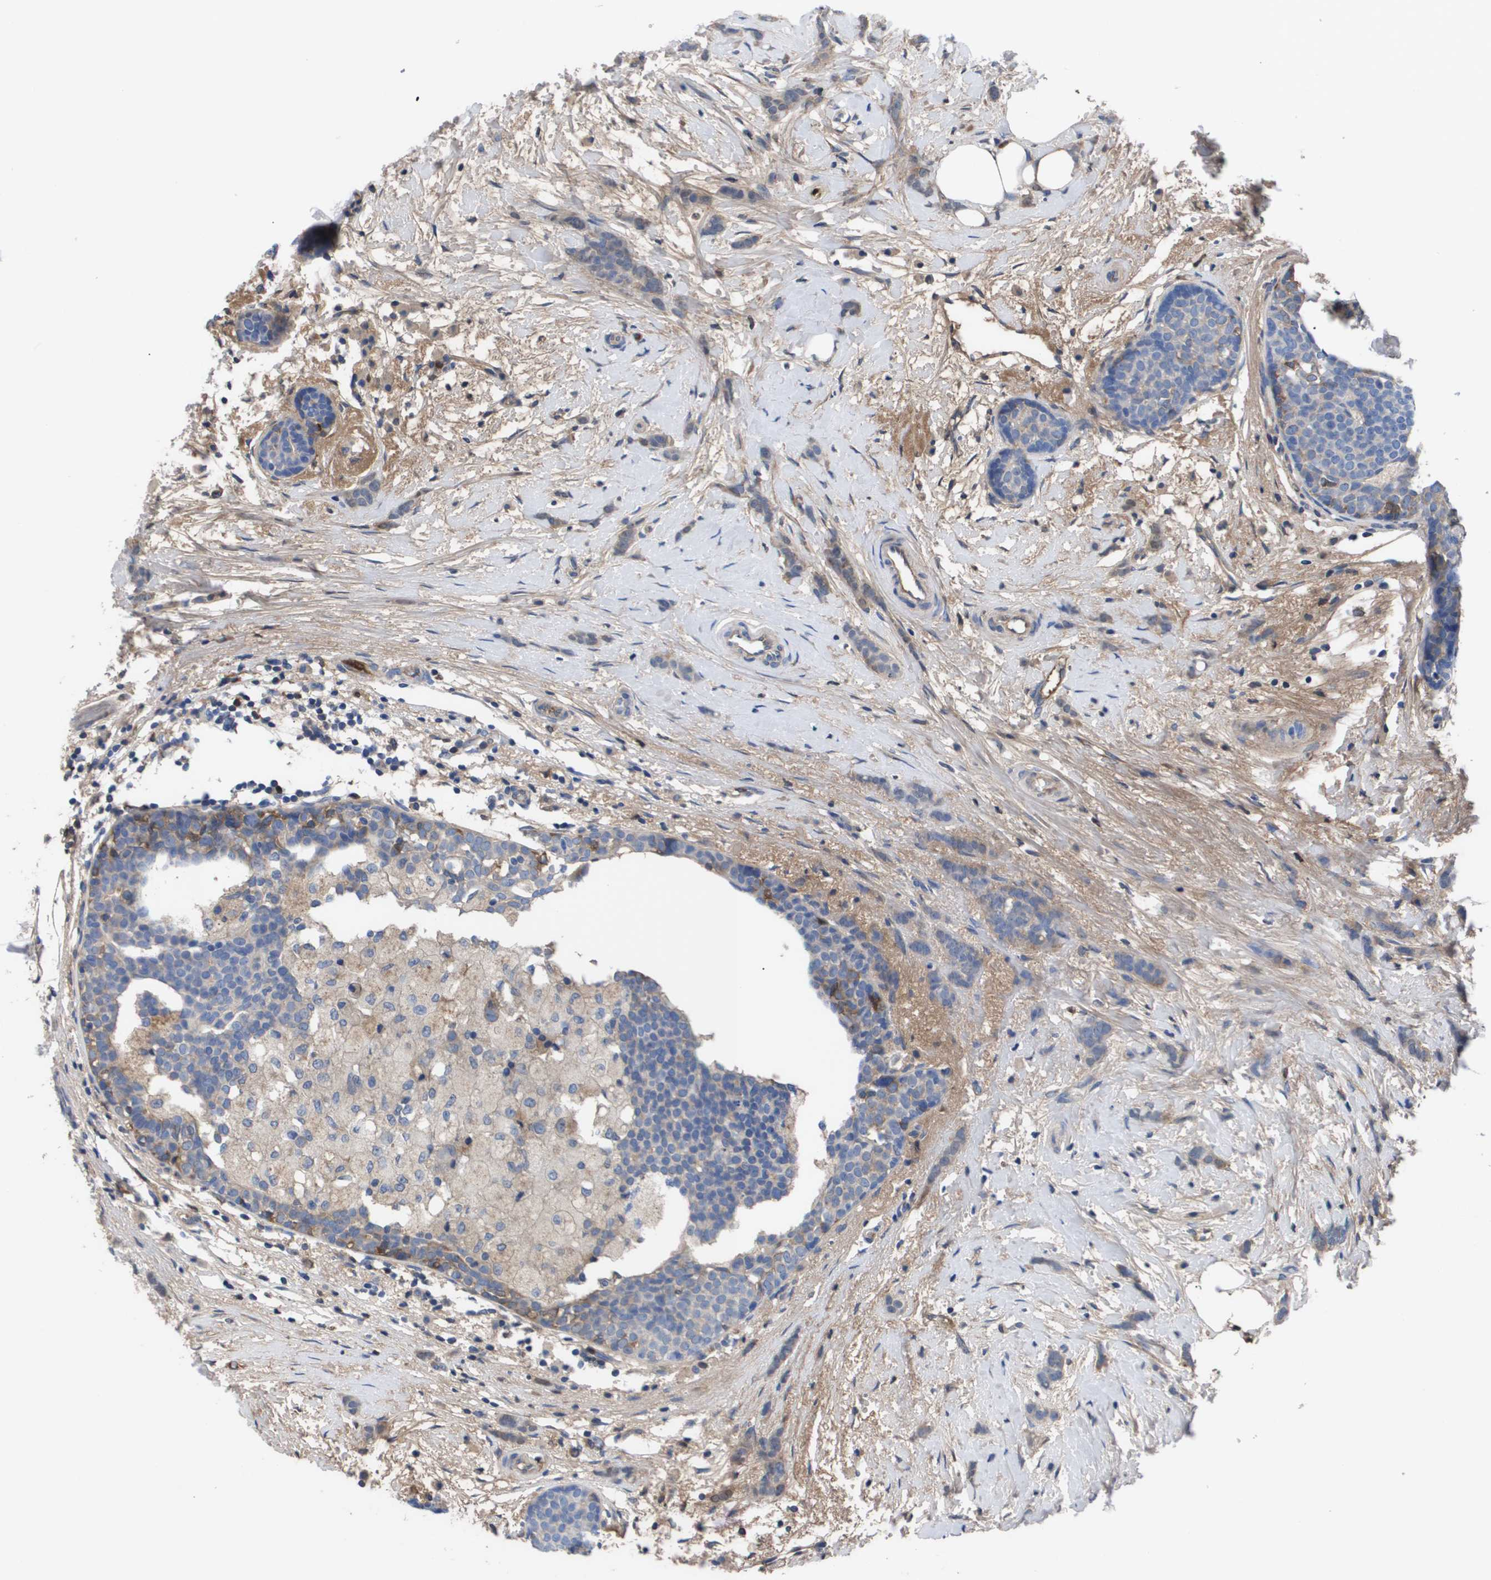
{"staining": {"intensity": "weak", "quantity": "<25%", "location": "cytoplasmic/membranous"}, "tissue": "breast cancer", "cell_type": "Tumor cells", "image_type": "cancer", "snomed": [{"axis": "morphology", "description": "Lobular carcinoma, in situ"}, {"axis": "morphology", "description": "Lobular carcinoma"}, {"axis": "topography", "description": "Breast"}], "caption": "Breast lobular carcinoma was stained to show a protein in brown. There is no significant expression in tumor cells.", "gene": "SERPINA6", "patient": {"sex": "female", "age": 41}}